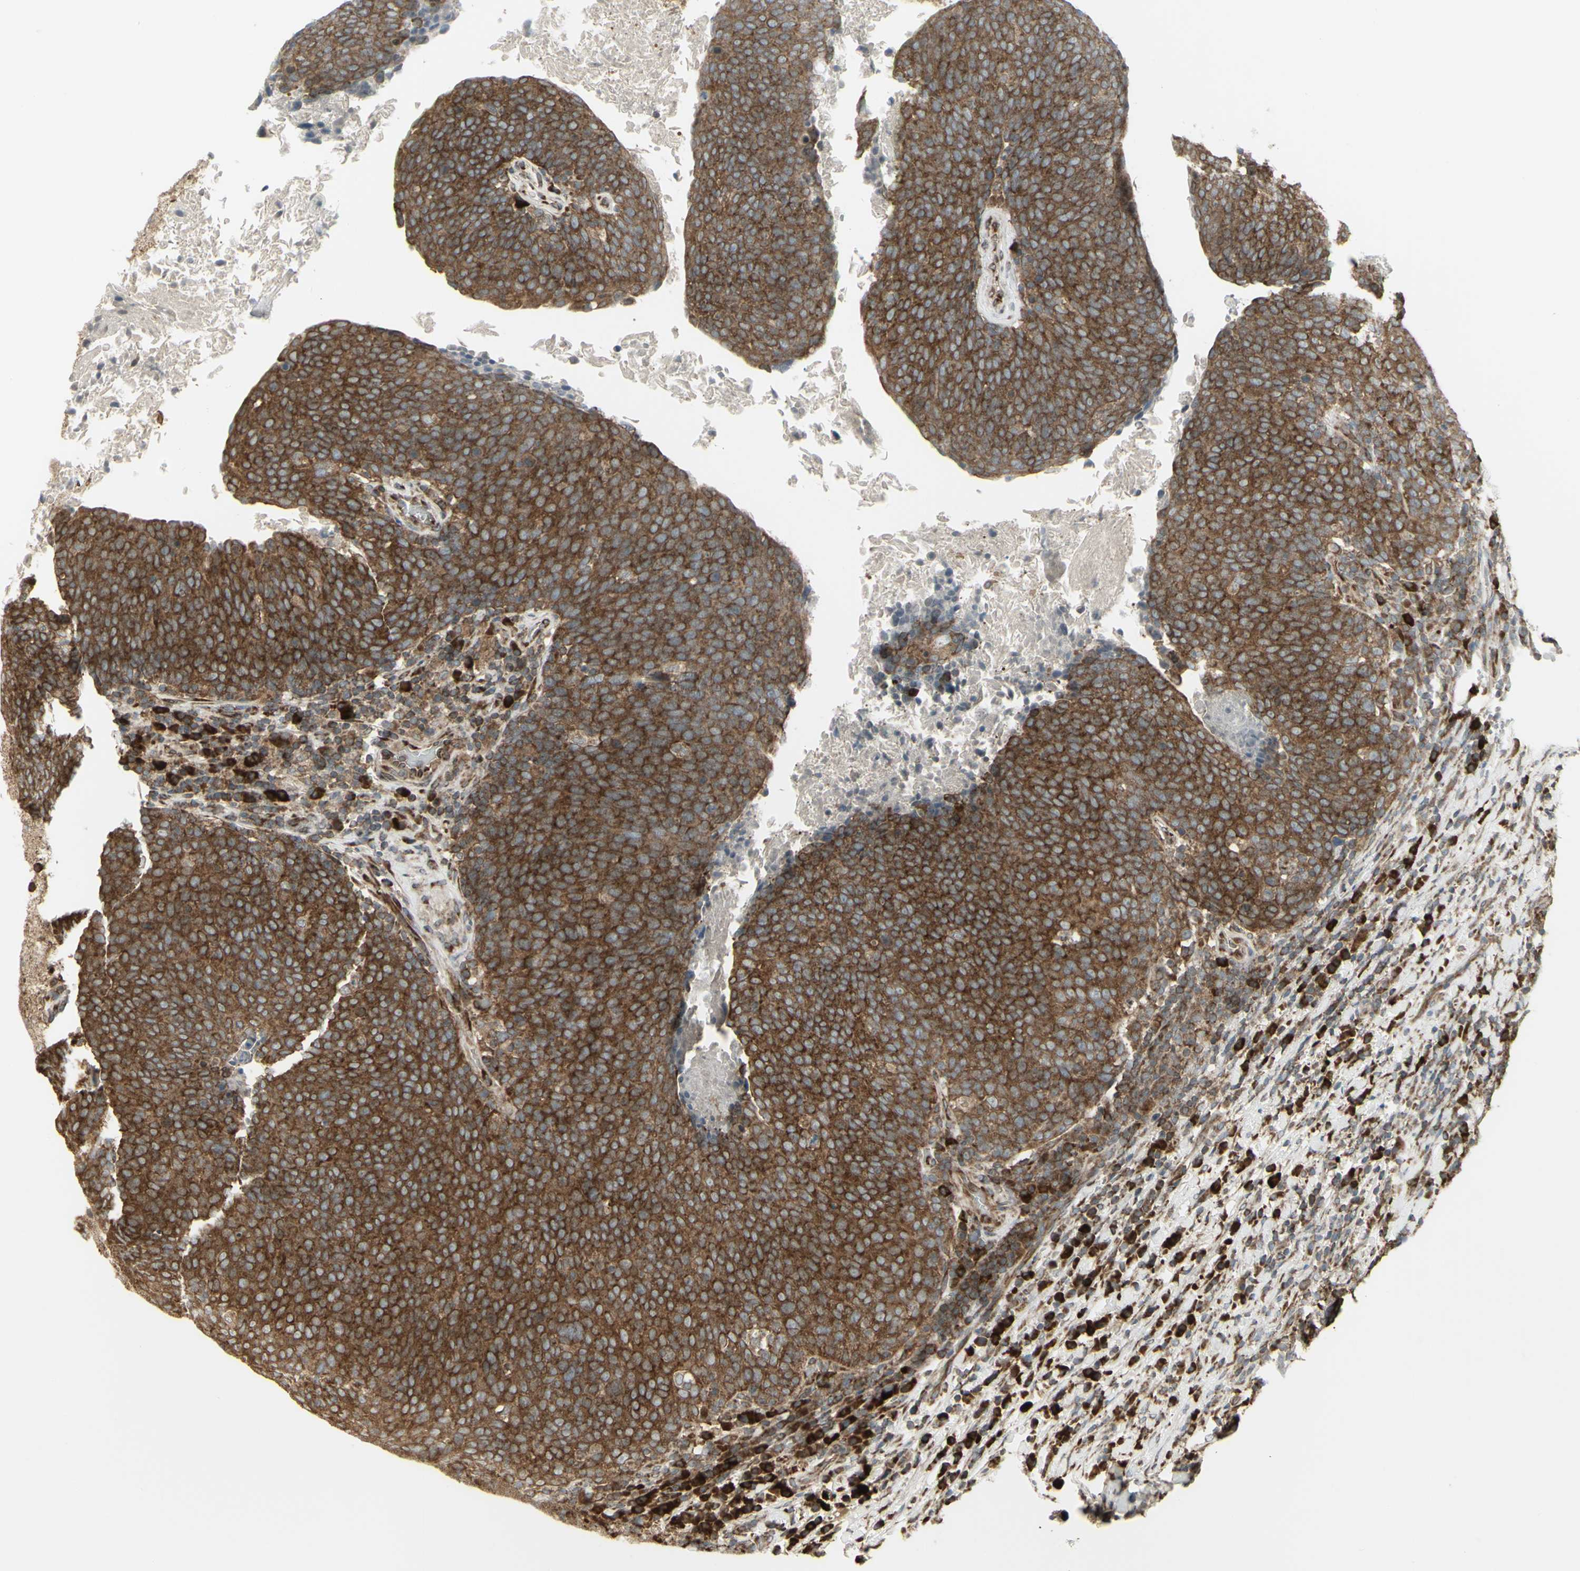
{"staining": {"intensity": "strong", "quantity": ">75%", "location": "cytoplasmic/membranous"}, "tissue": "head and neck cancer", "cell_type": "Tumor cells", "image_type": "cancer", "snomed": [{"axis": "morphology", "description": "Squamous cell carcinoma, NOS"}, {"axis": "morphology", "description": "Squamous cell carcinoma, metastatic, NOS"}, {"axis": "topography", "description": "Lymph node"}, {"axis": "topography", "description": "Head-Neck"}], "caption": "Head and neck squamous cell carcinoma tissue exhibits strong cytoplasmic/membranous staining in approximately >75% of tumor cells", "gene": "FKBP3", "patient": {"sex": "male", "age": 62}}